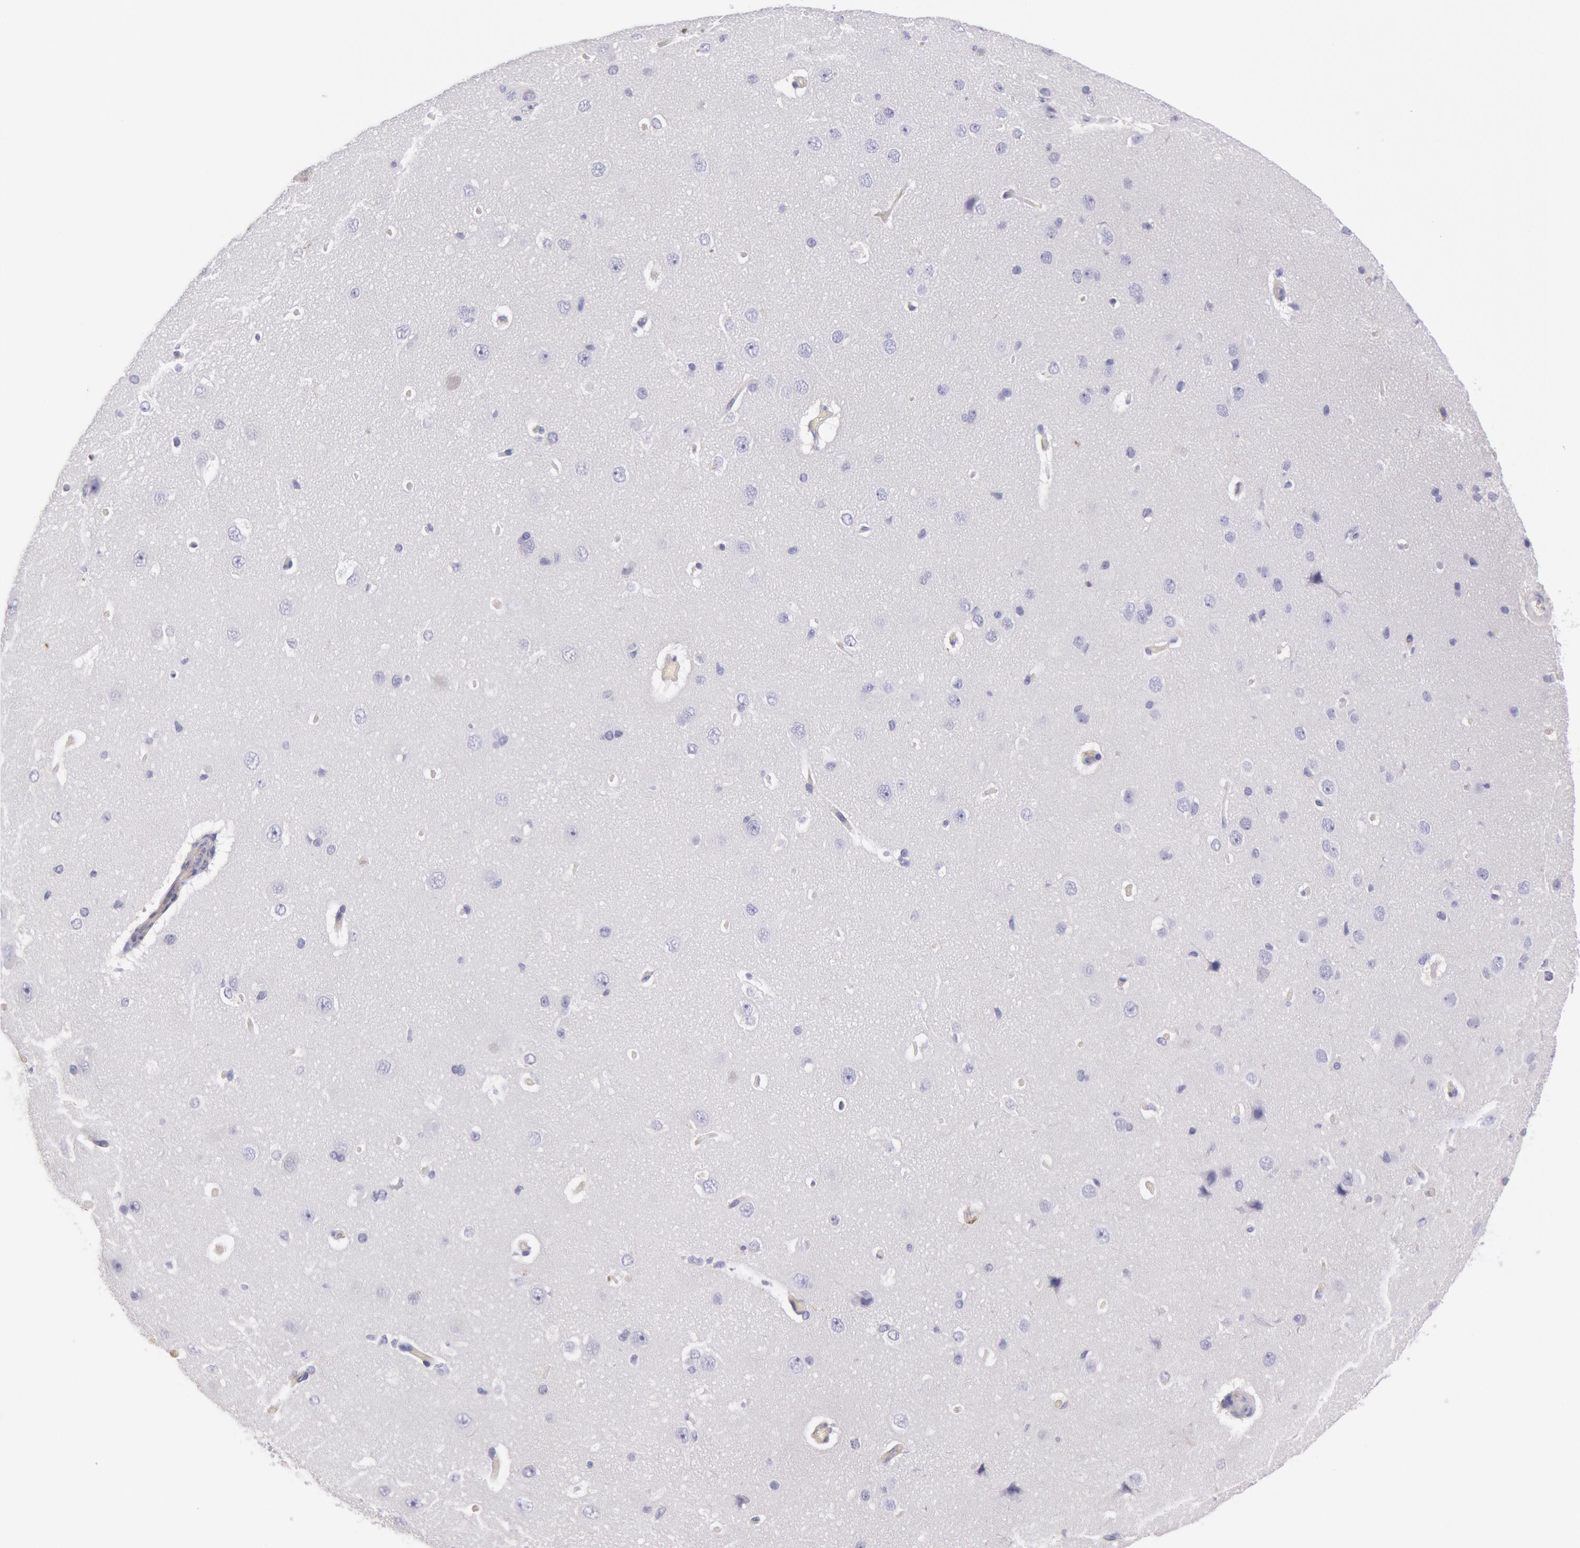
{"staining": {"intensity": "weak", "quantity": "25%-75%", "location": "cytoplasmic/membranous"}, "tissue": "cerebral cortex", "cell_type": "Endothelial cells", "image_type": "normal", "snomed": [{"axis": "morphology", "description": "Normal tissue, NOS"}, {"axis": "topography", "description": "Cerebral cortex"}], "caption": "Cerebral cortex stained with DAB IHC demonstrates low levels of weak cytoplasmic/membranous expression in approximately 25%-75% of endothelial cells.", "gene": "RAB27A", "patient": {"sex": "female", "age": 45}}